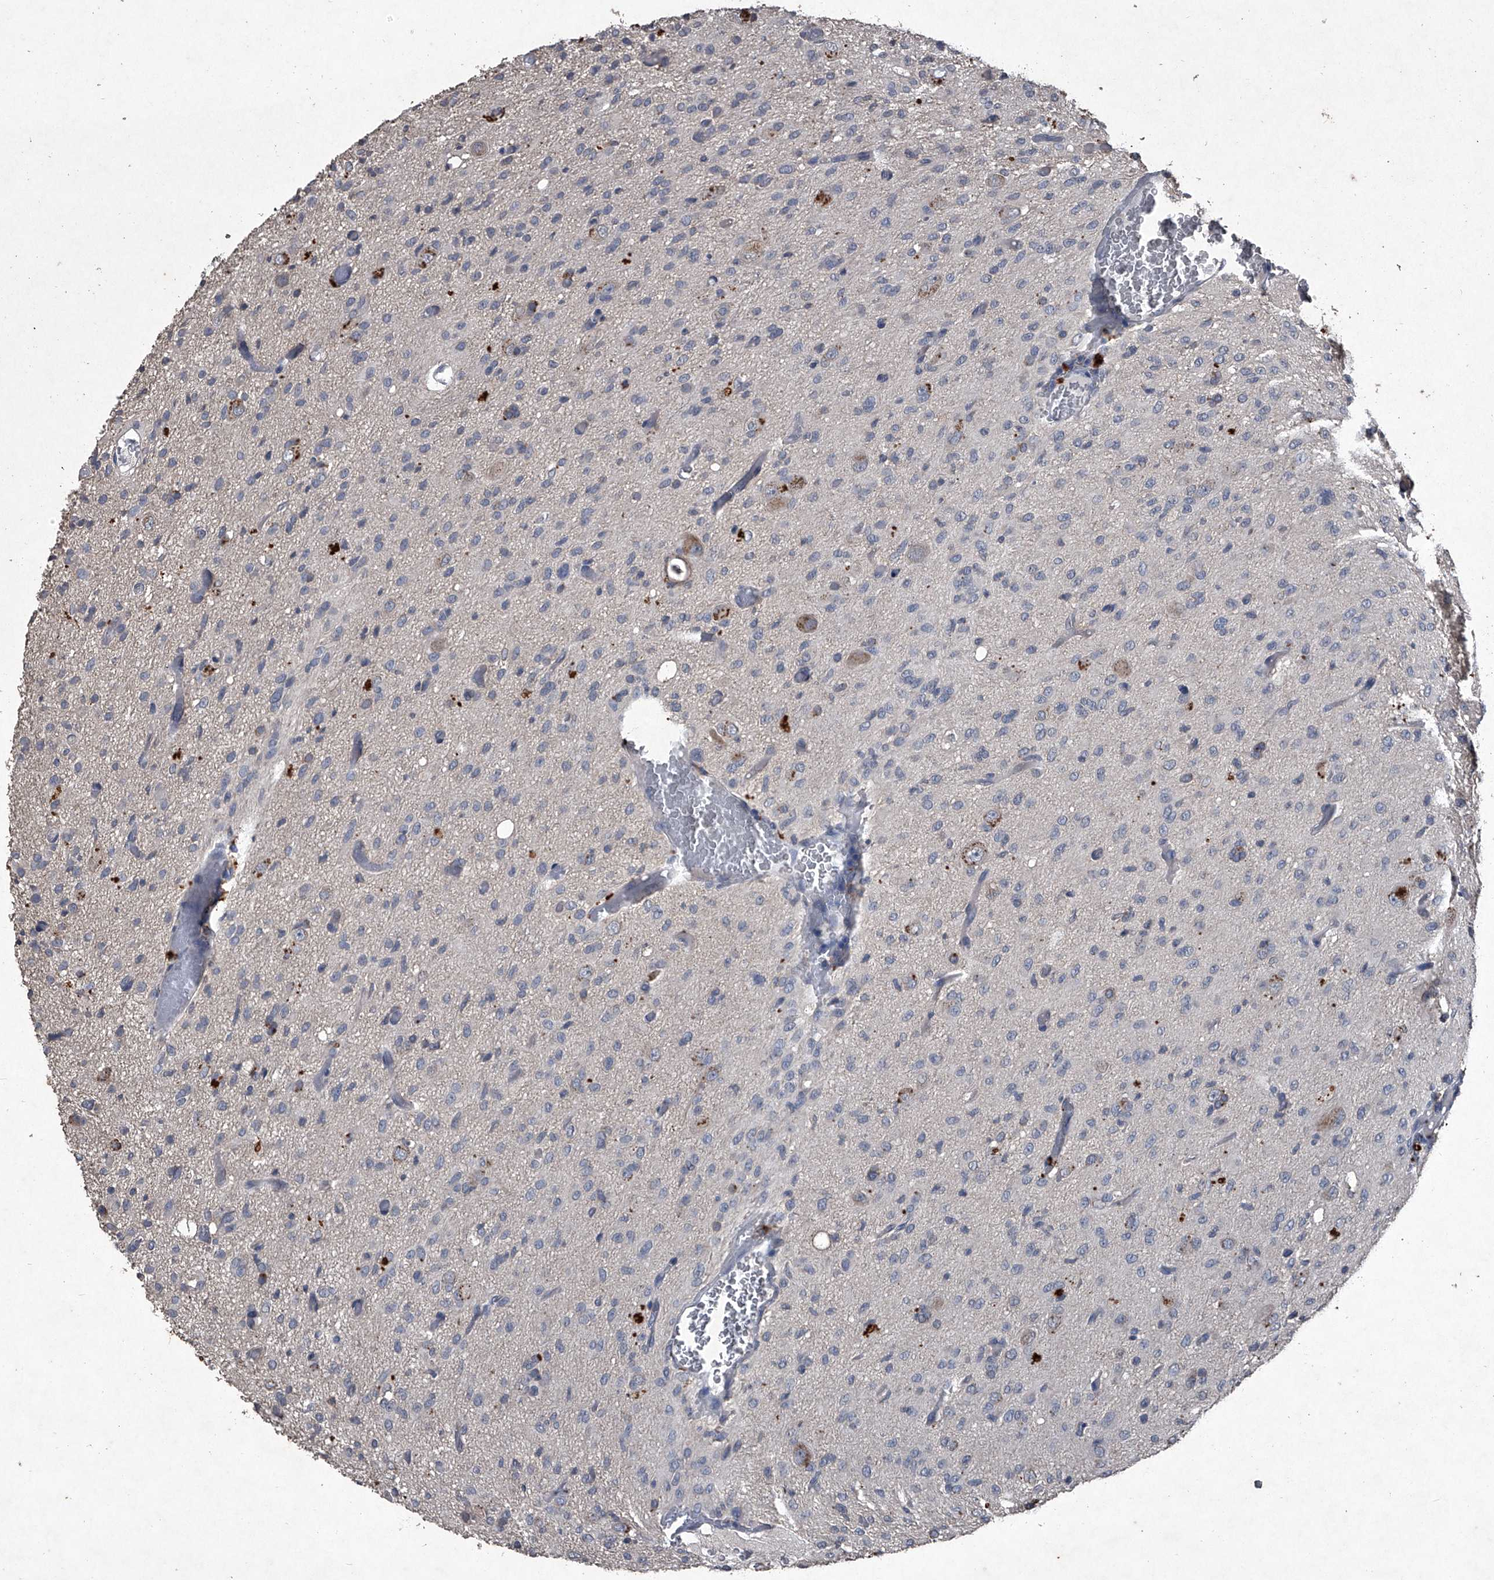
{"staining": {"intensity": "negative", "quantity": "none", "location": "none"}, "tissue": "glioma", "cell_type": "Tumor cells", "image_type": "cancer", "snomed": [{"axis": "morphology", "description": "Glioma, malignant, High grade"}, {"axis": "topography", "description": "Brain"}], "caption": "A micrograph of malignant glioma (high-grade) stained for a protein exhibits no brown staining in tumor cells.", "gene": "MAPKAP1", "patient": {"sex": "female", "age": 59}}